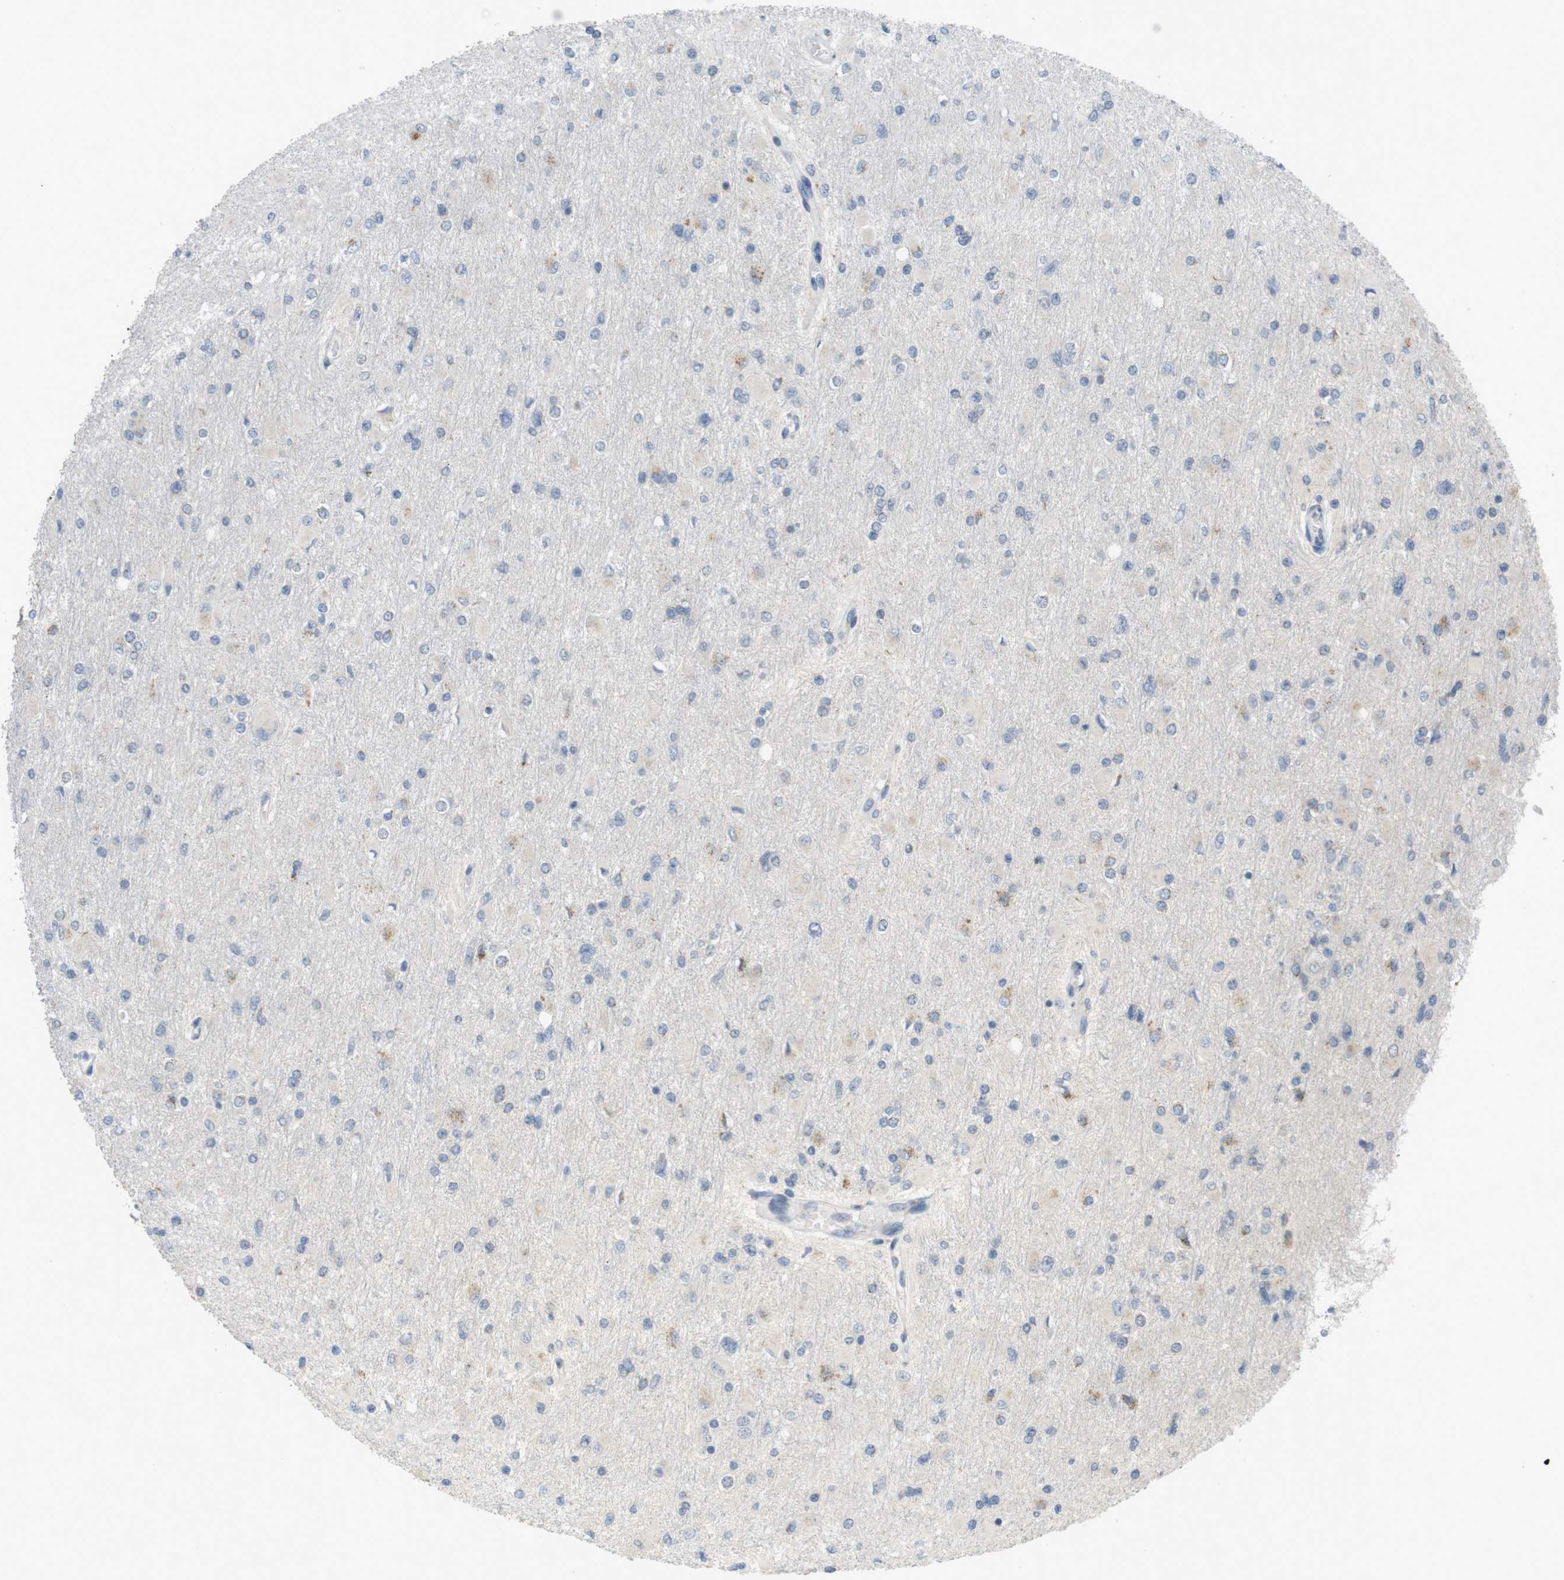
{"staining": {"intensity": "weak", "quantity": "<25%", "location": "cytoplasmic/membranous"}, "tissue": "glioma", "cell_type": "Tumor cells", "image_type": "cancer", "snomed": [{"axis": "morphology", "description": "Glioma, malignant, High grade"}, {"axis": "topography", "description": "Cerebral cortex"}], "caption": "Photomicrograph shows no protein staining in tumor cells of glioma tissue.", "gene": "YIPF3", "patient": {"sex": "female", "age": 36}}